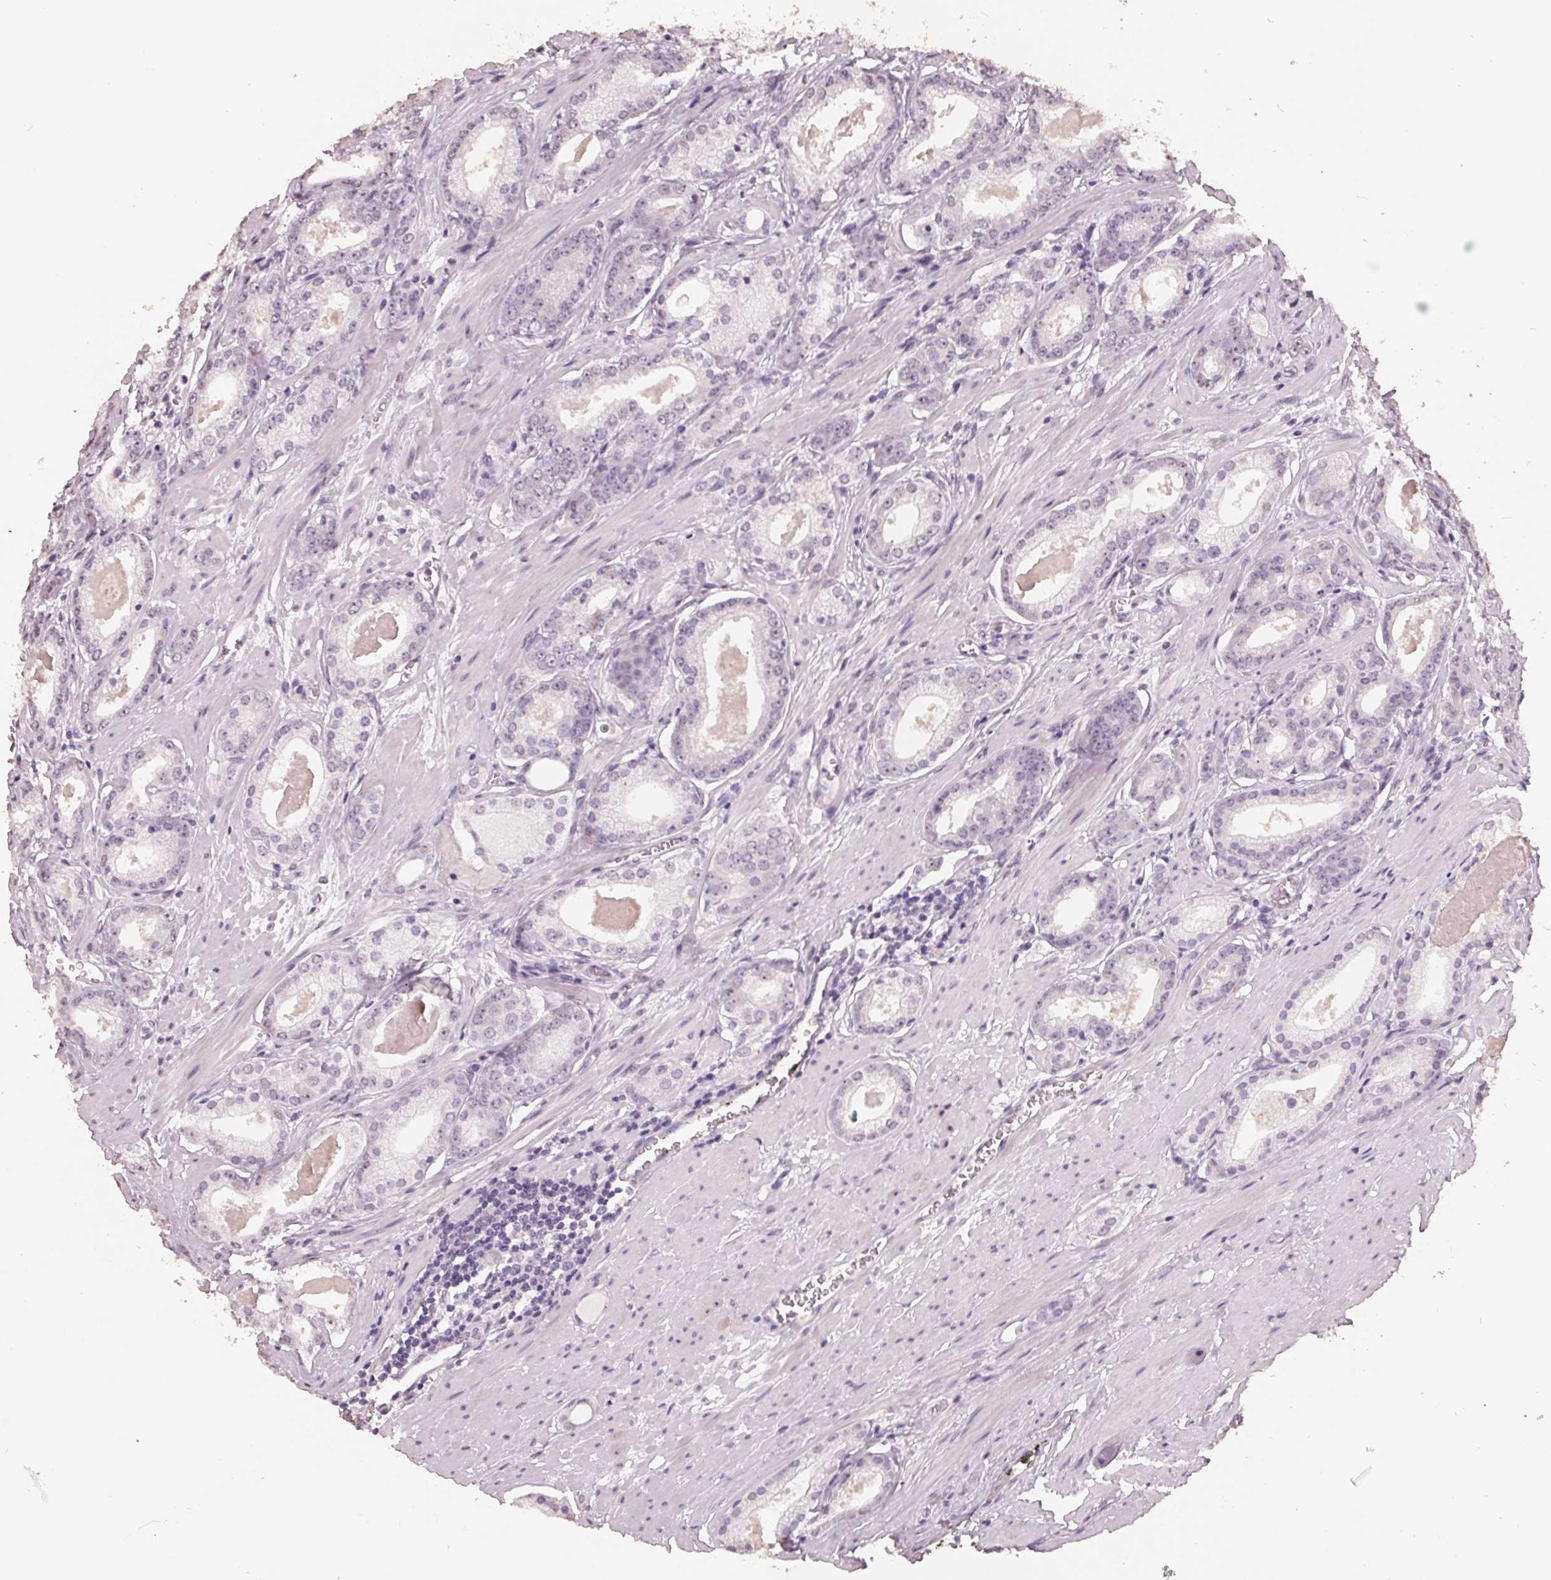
{"staining": {"intensity": "negative", "quantity": "none", "location": "none"}, "tissue": "prostate cancer", "cell_type": "Tumor cells", "image_type": "cancer", "snomed": [{"axis": "morphology", "description": "Adenocarcinoma, NOS"}, {"axis": "morphology", "description": "Adenocarcinoma, Low grade"}, {"axis": "topography", "description": "Prostate"}], "caption": "Micrograph shows no protein positivity in tumor cells of prostate cancer tissue. (Brightfield microscopy of DAB immunohistochemistry (IHC) at high magnification).", "gene": "FTCD", "patient": {"sex": "male", "age": 64}}